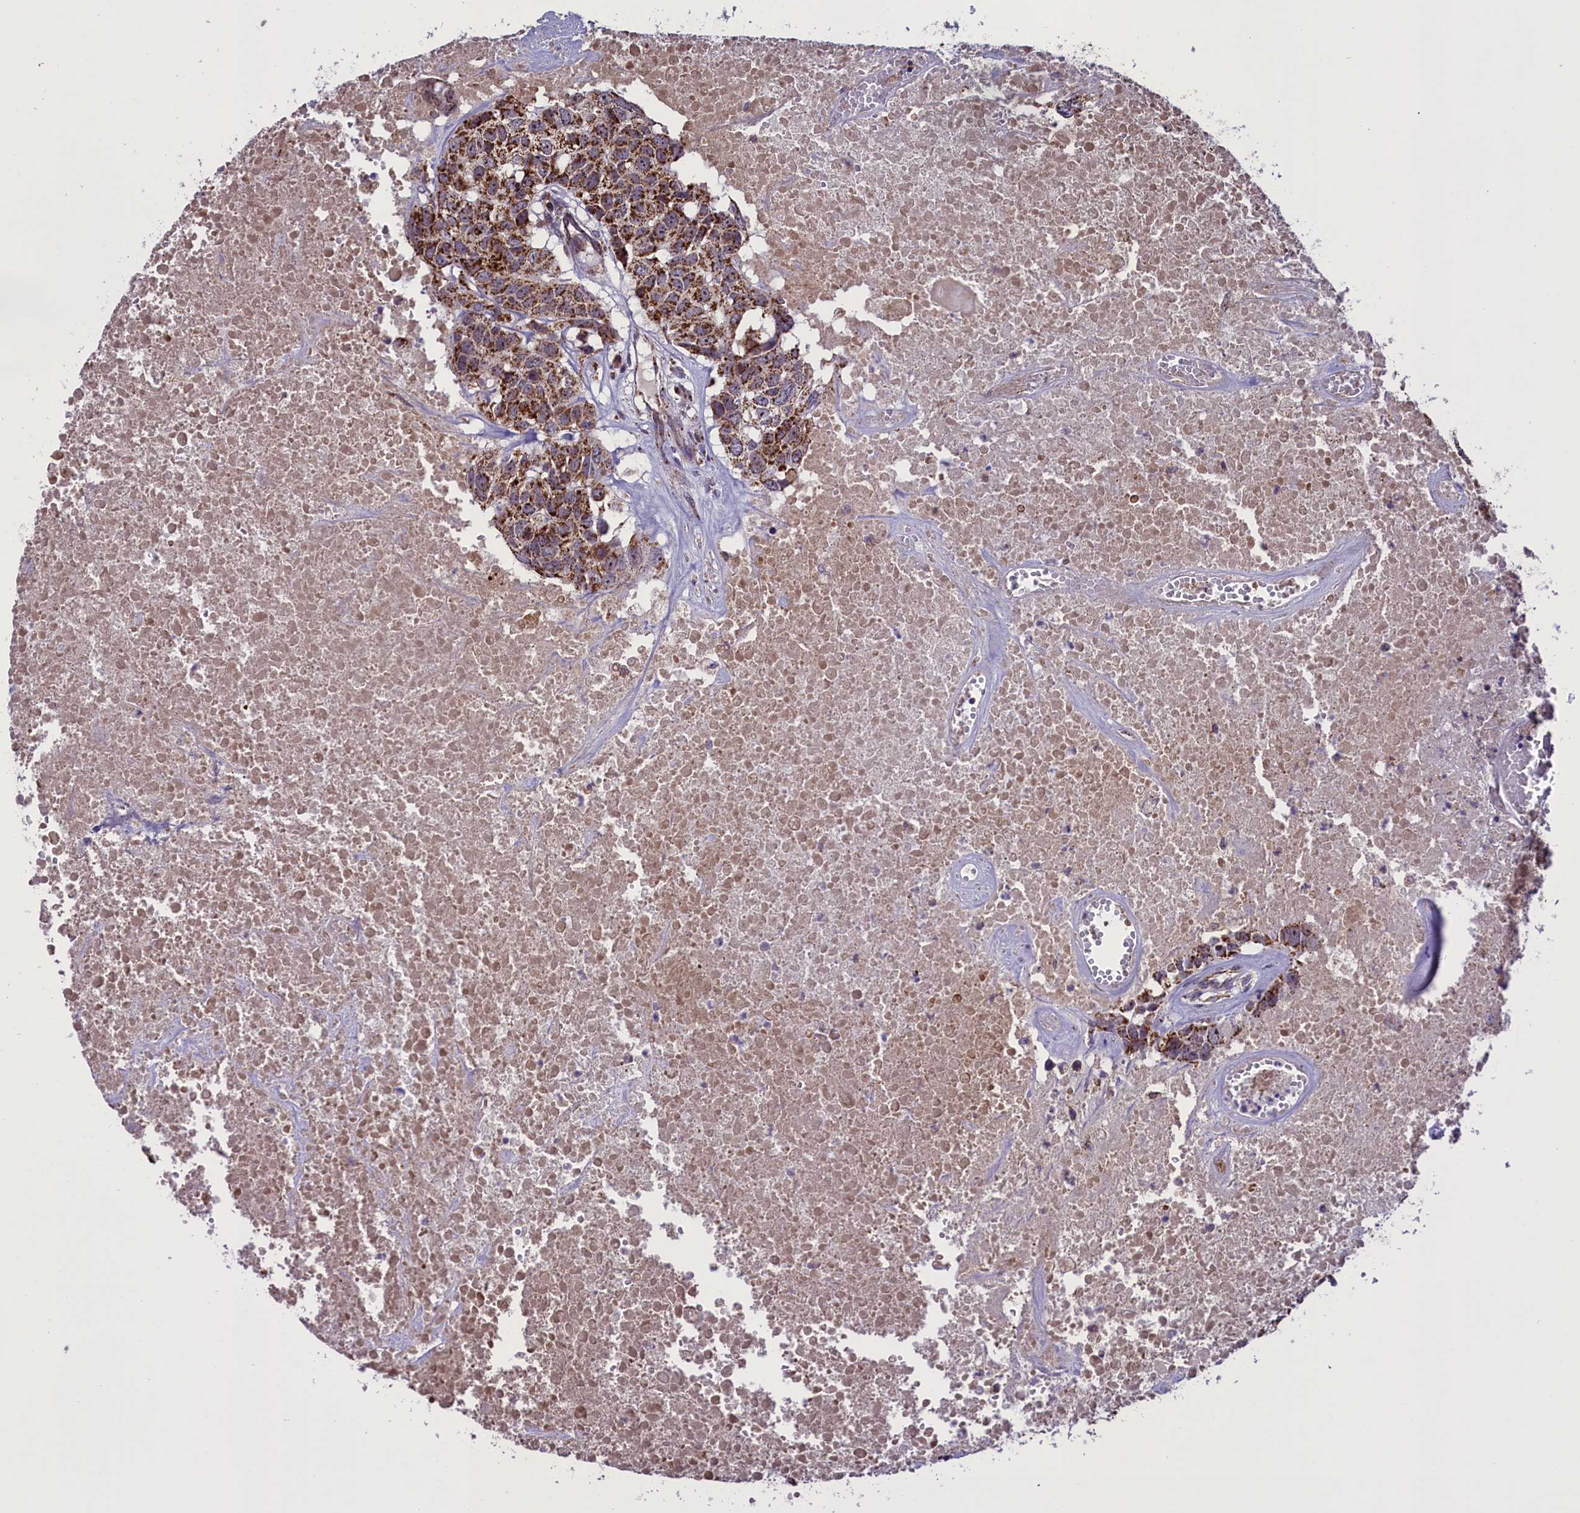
{"staining": {"intensity": "strong", "quantity": ">75%", "location": "cytoplasmic/membranous"}, "tissue": "head and neck cancer", "cell_type": "Tumor cells", "image_type": "cancer", "snomed": [{"axis": "morphology", "description": "Squamous cell carcinoma, NOS"}, {"axis": "topography", "description": "Head-Neck"}], "caption": "This is a micrograph of immunohistochemistry staining of head and neck cancer (squamous cell carcinoma), which shows strong positivity in the cytoplasmic/membranous of tumor cells.", "gene": "GLRX5", "patient": {"sex": "male", "age": 66}}